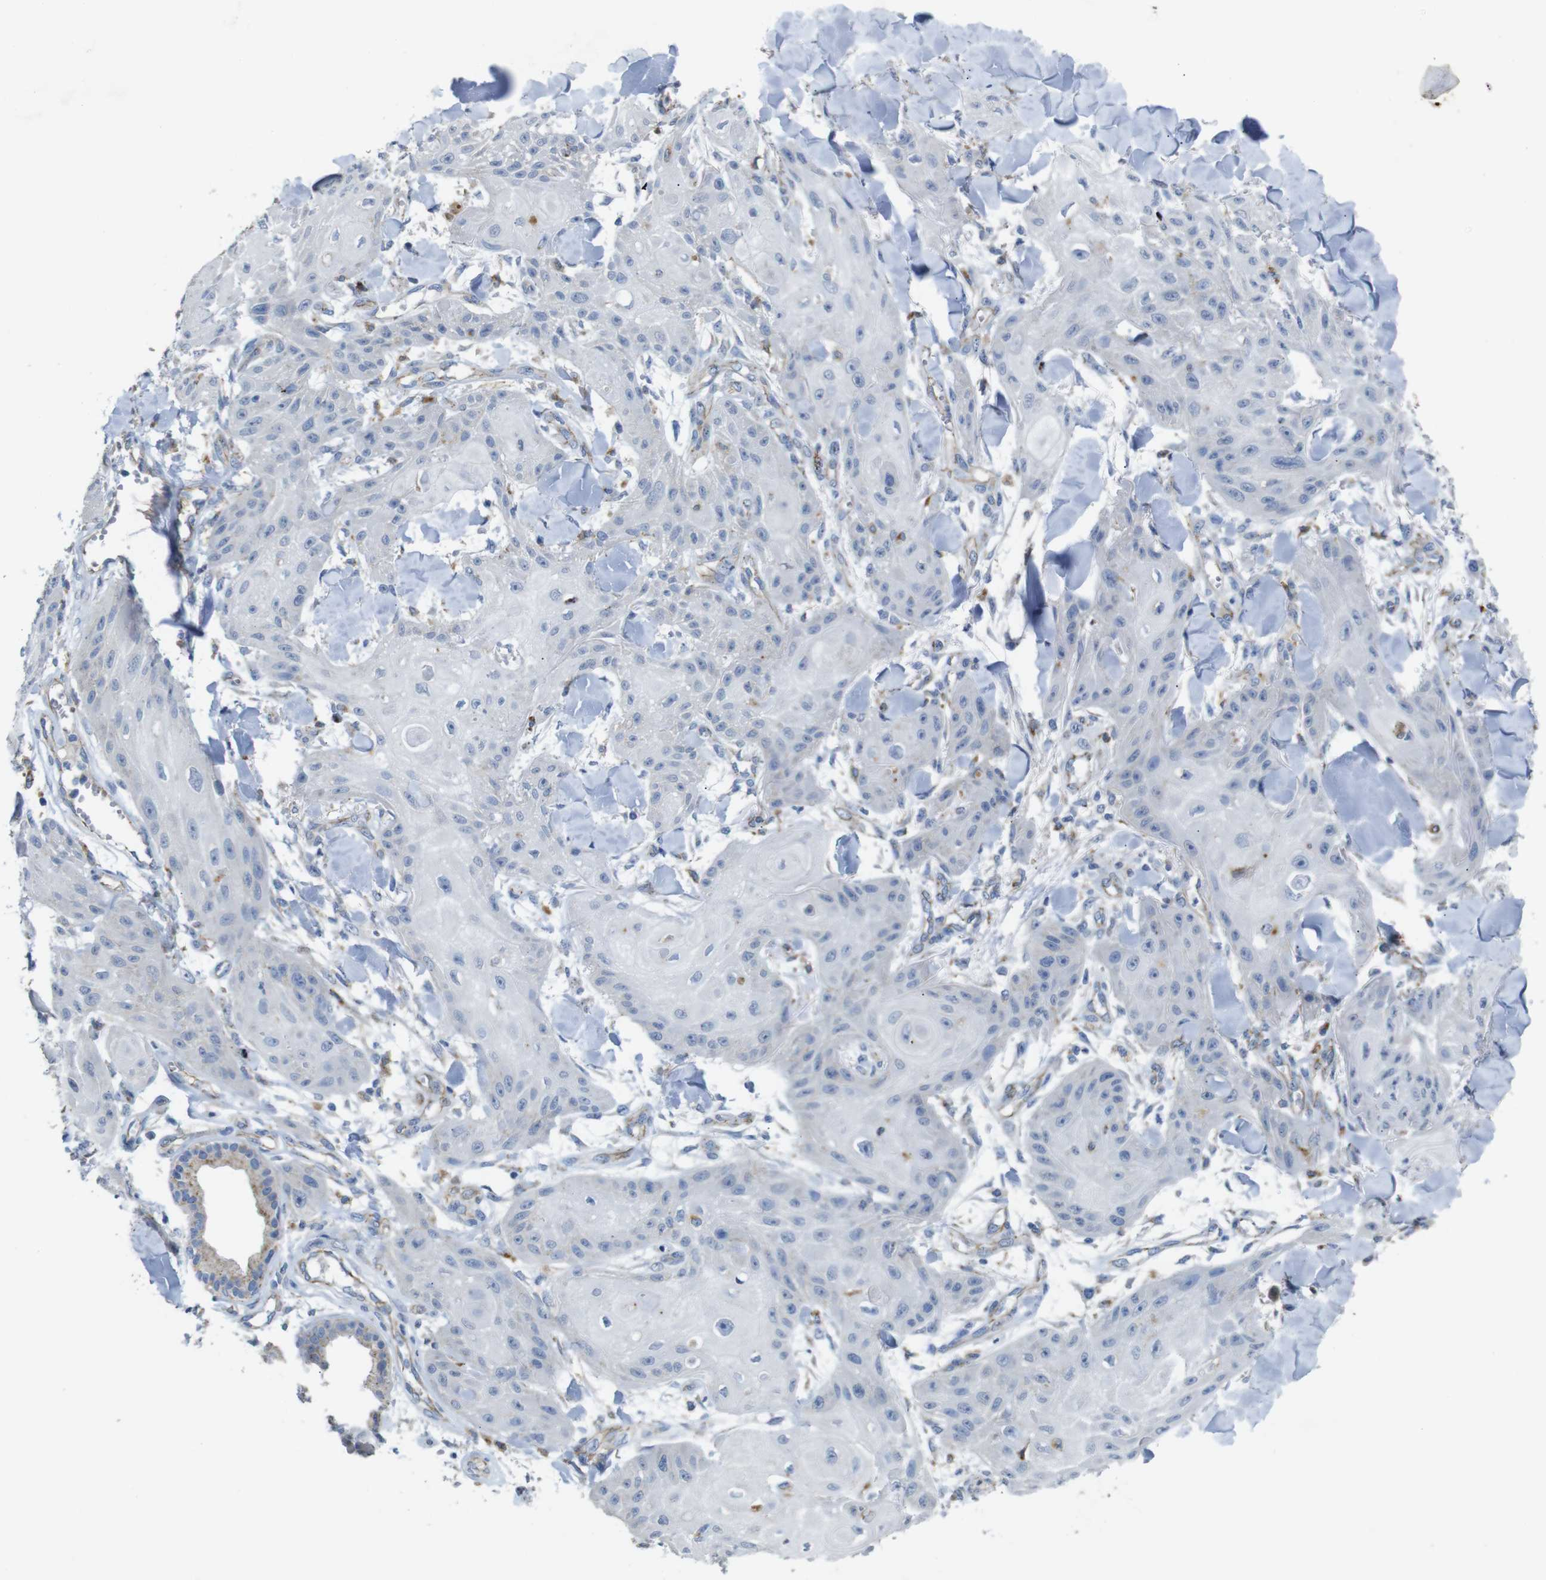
{"staining": {"intensity": "negative", "quantity": "none", "location": "none"}, "tissue": "skin cancer", "cell_type": "Tumor cells", "image_type": "cancer", "snomed": [{"axis": "morphology", "description": "Squamous cell carcinoma, NOS"}, {"axis": "topography", "description": "Skin"}], "caption": "This micrograph is of skin cancer (squamous cell carcinoma) stained with immunohistochemistry (IHC) to label a protein in brown with the nuclei are counter-stained blue. There is no expression in tumor cells.", "gene": "NHLRC3", "patient": {"sex": "male", "age": 74}}